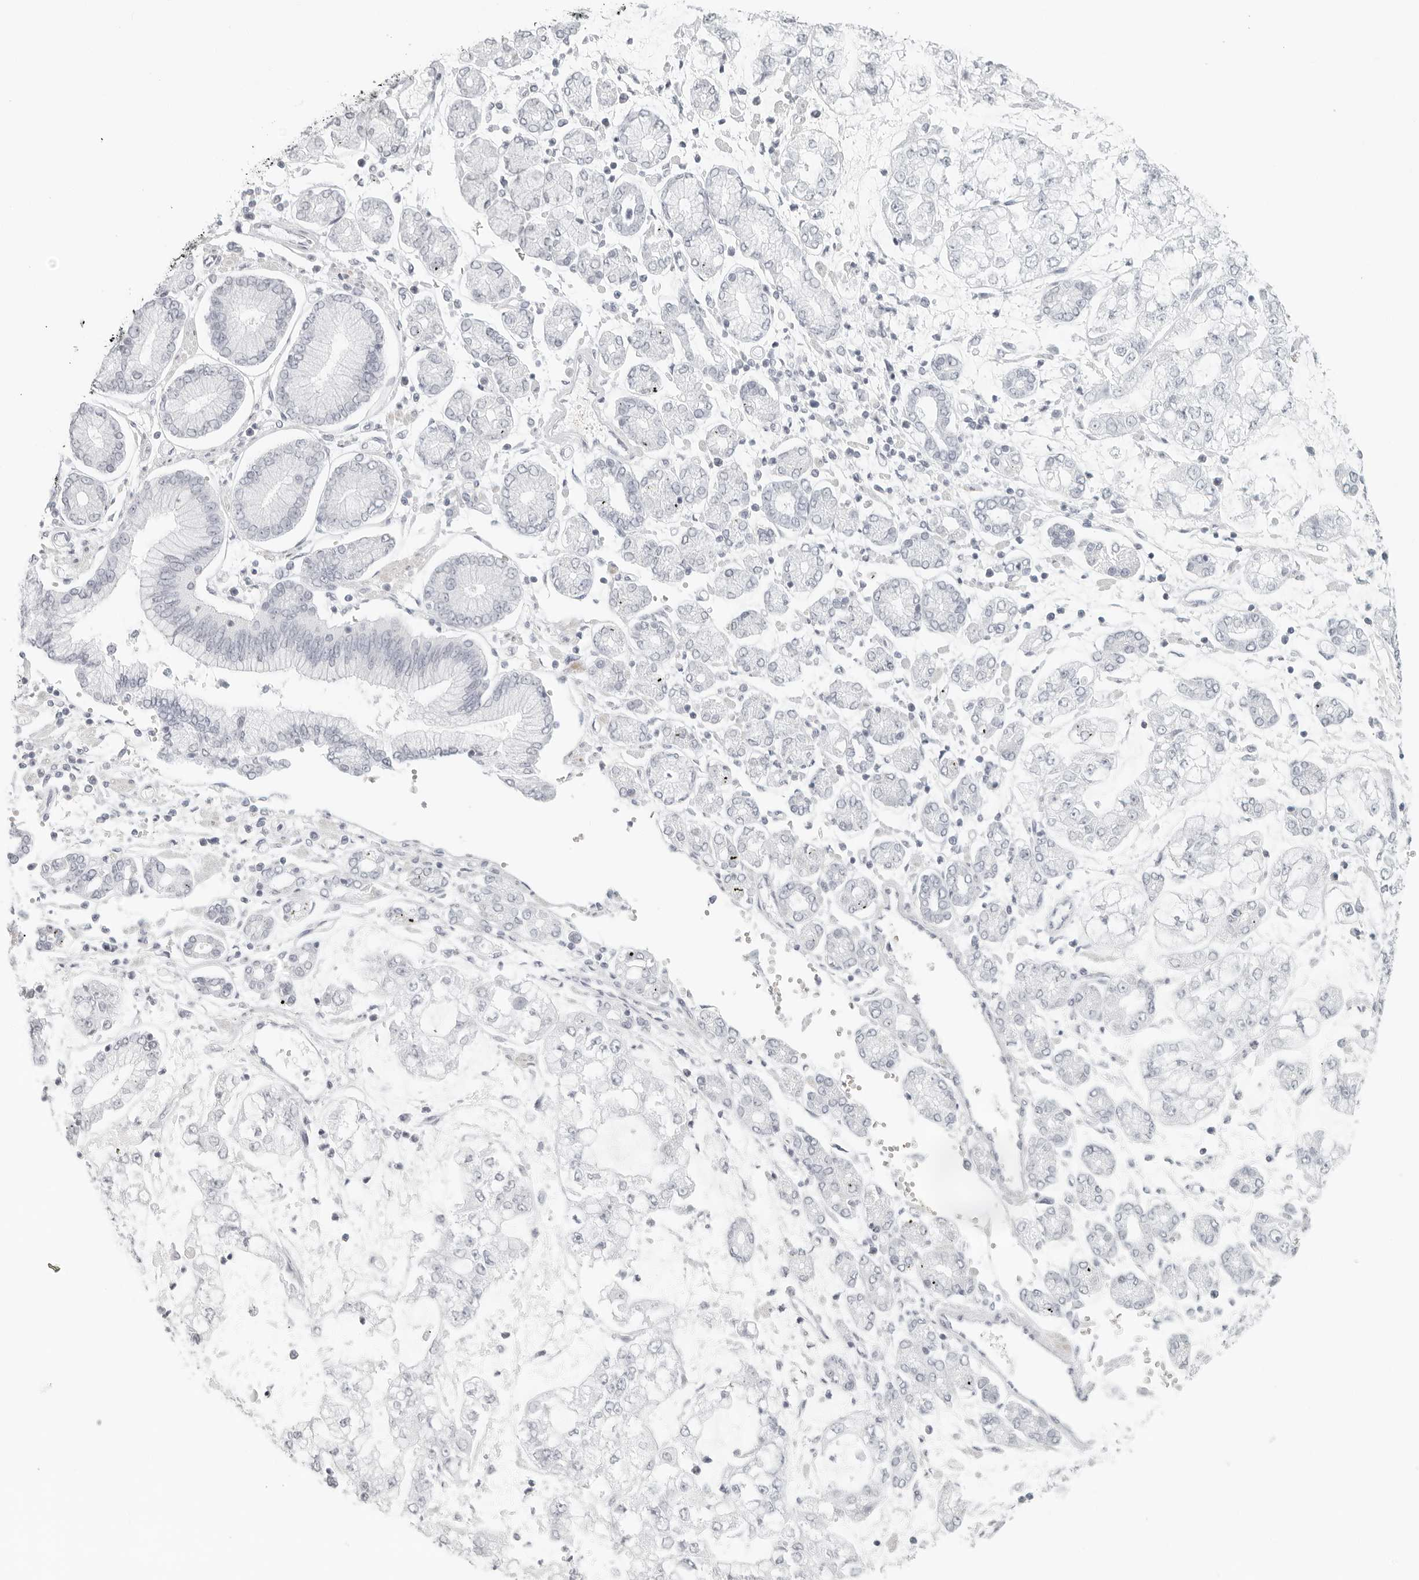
{"staining": {"intensity": "negative", "quantity": "none", "location": "none"}, "tissue": "stomach cancer", "cell_type": "Tumor cells", "image_type": "cancer", "snomed": [{"axis": "morphology", "description": "Adenocarcinoma, NOS"}, {"axis": "topography", "description": "Stomach"}], "caption": "Histopathology image shows no significant protein staining in tumor cells of adenocarcinoma (stomach).", "gene": "RPS6KC1", "patient": {"sex": "male", "age": 76}}